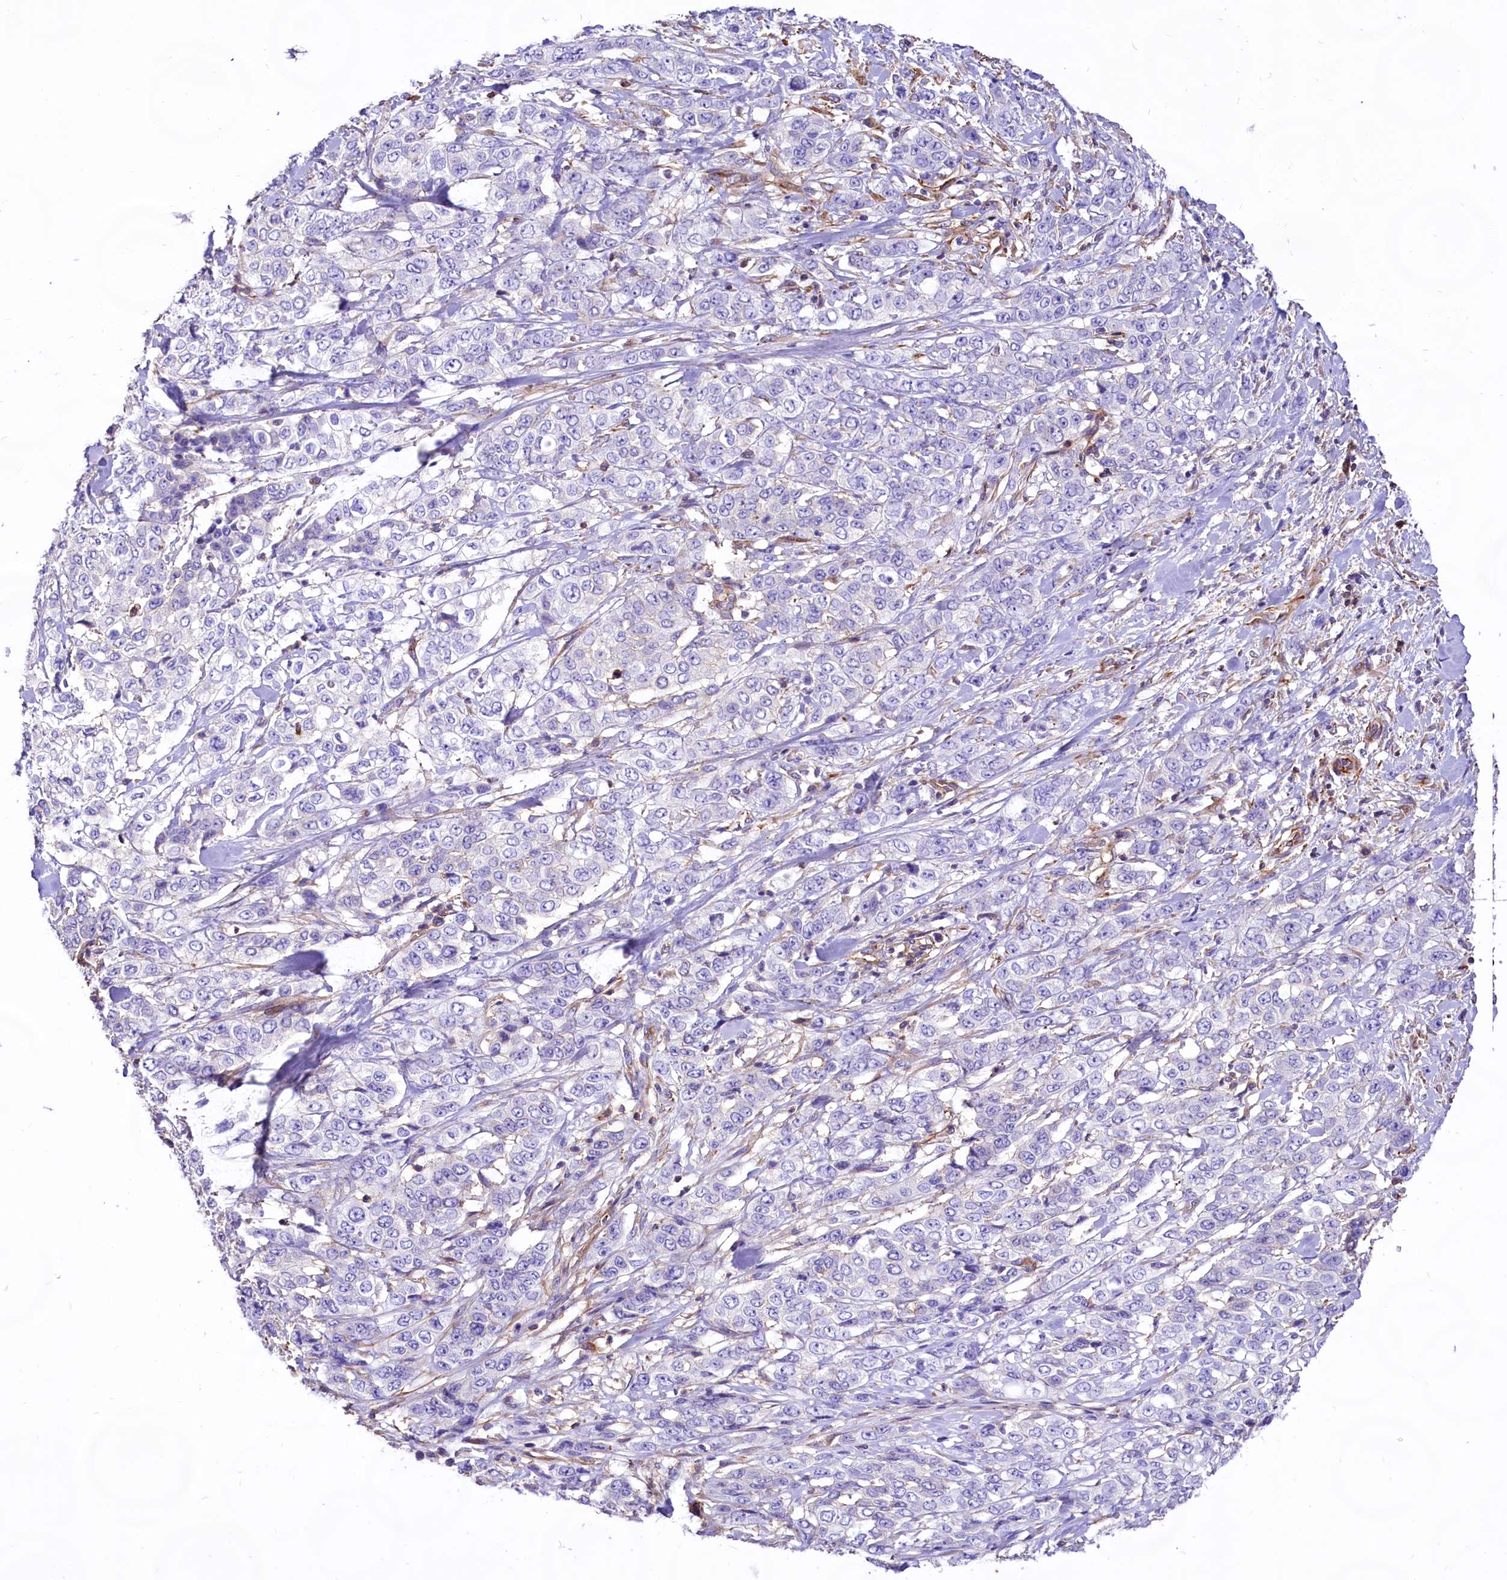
{"staining": {"intensity": "negative", "quantity": "none", "location": "none"}, "tissue": "stomach cancer", "cell_type": "Tumor cells", "image_type": "cancer", "snomed": [{"axis": "morphology", "description": "Adenocarcinoma, NOS"}, {"axis": "topography", "description": "Stomach, upper"}], "caption": "The immunohistochemistry micrograph has no significant expression in tumor cells of stomach adenocarcinoma tissue.", "gene": "CD99", "patient": {"sex": "male", "age": 62}}